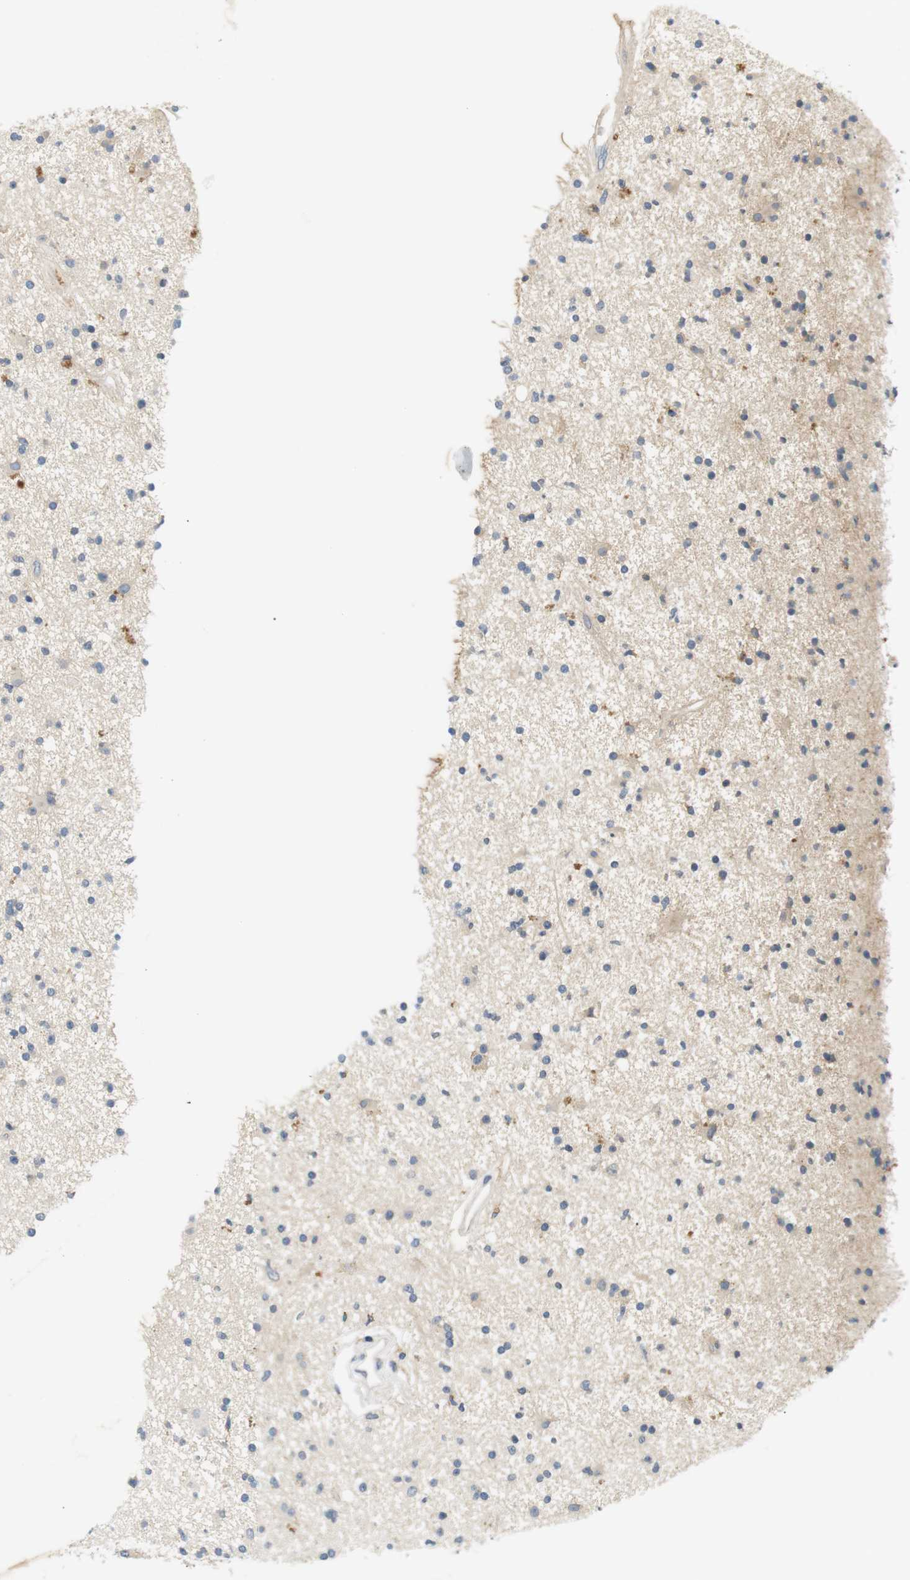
{"staining": {"intensity": "negative", "quantity": "none", "location": "none"}, "tissue": "glioma", "cell_type": "Tumor cells", "image_type": "cancer", "snomed": [{"axis": "morphology", "description": "Glioma, malignant, High grade"}, {"axis": "topography", "description": "Brain"}], "caption": "Immunohistochemical staining of human glioma exhibits no significant expression in tumor cells.", "gene": "EVA1C", "patient": {"sex": "male", "age": 33}}